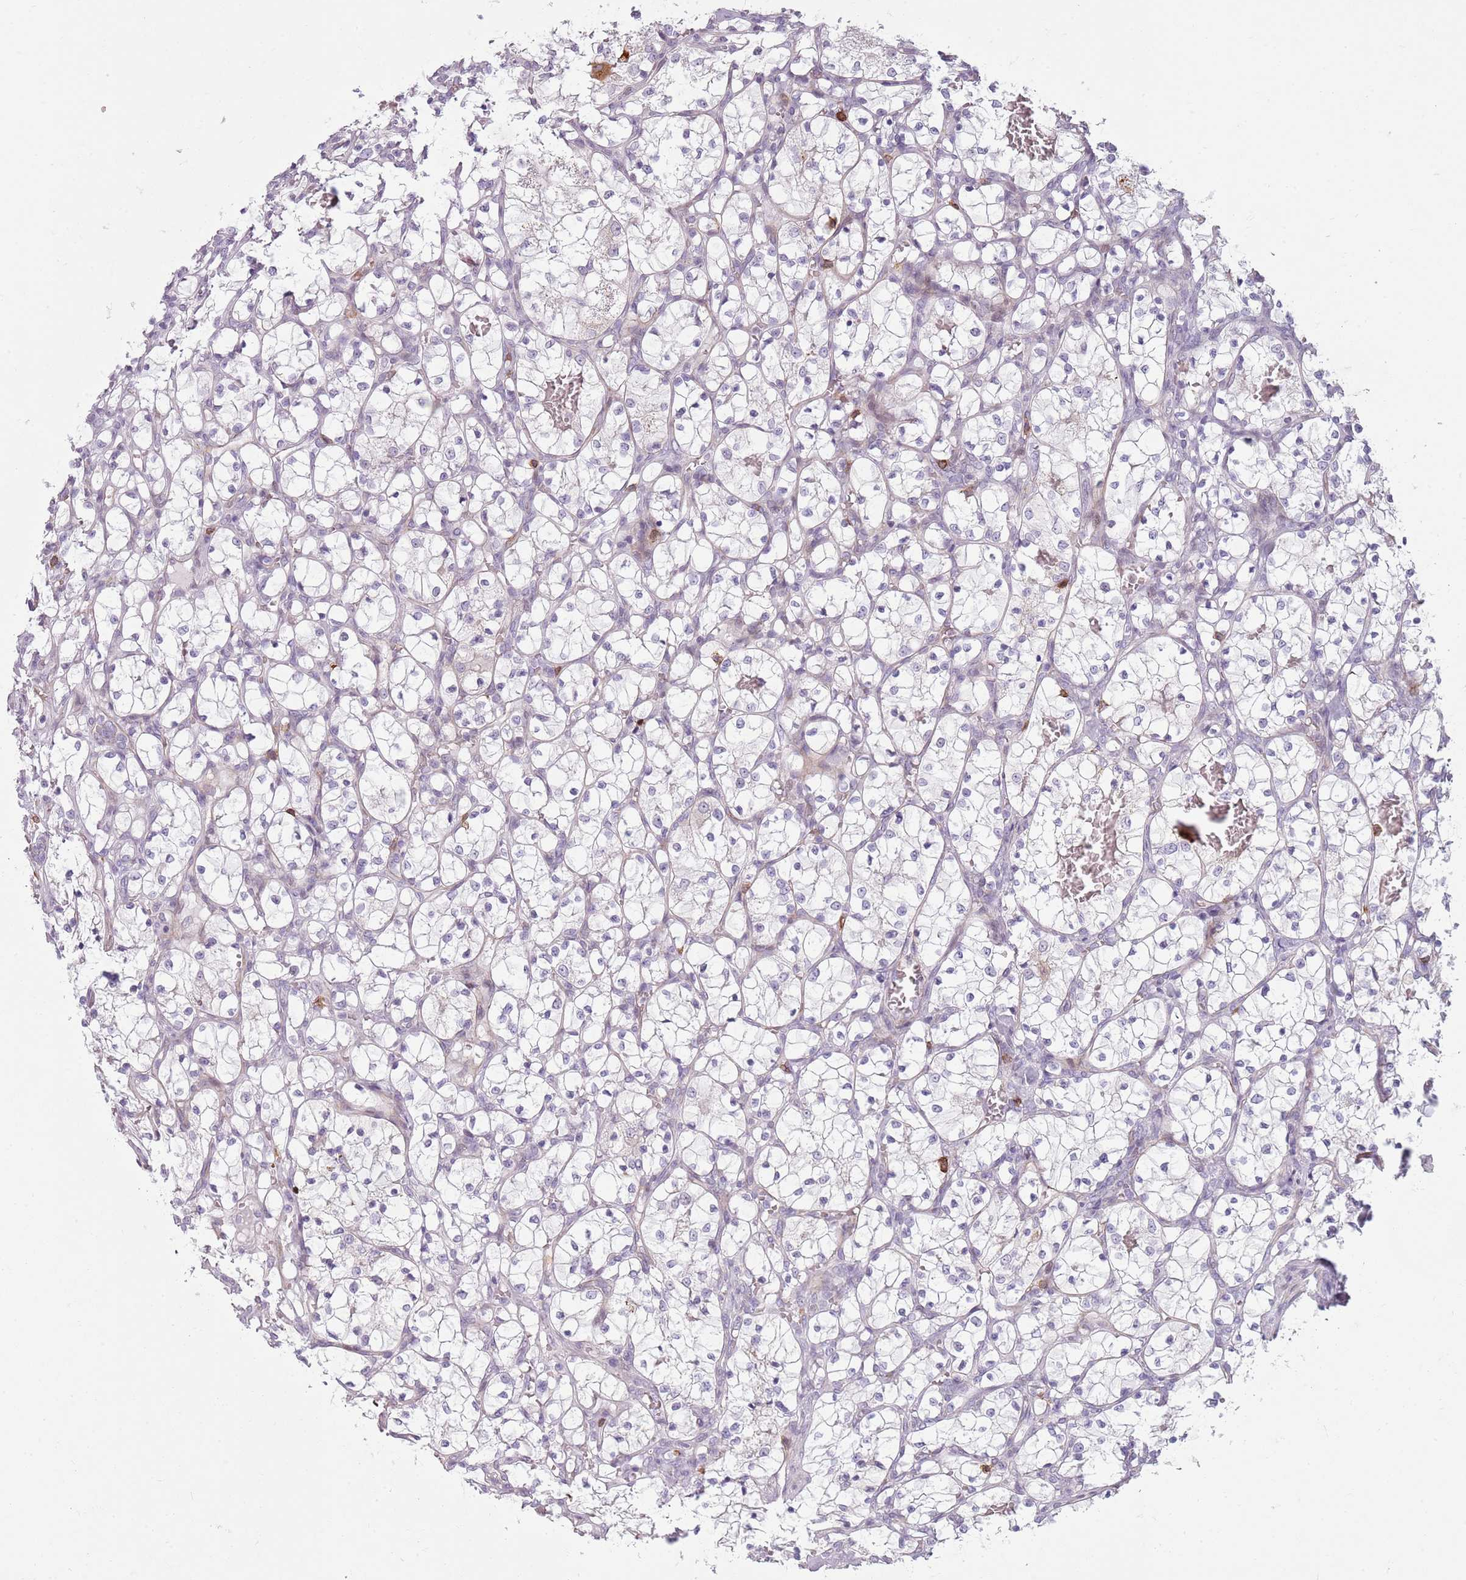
{"staining": {"intensity": "negative", "quantity": "none", "location": "none"}, "tissue": "renal cancer", "cell_type": "Tumor cells", "image_type": "cancer", "snomed": [{"axis": "morphology", "description": "Adenocarcinoma, NOS"}, {"axis": "topography", "description": "Kidney"}], "caption": "Human renal adenocarcinoma stained for a protein using immunohistochemistry displays no expression in tumor cells.", "gene": "ZNF583", "patient": {"sex": "female", "age": 69}}